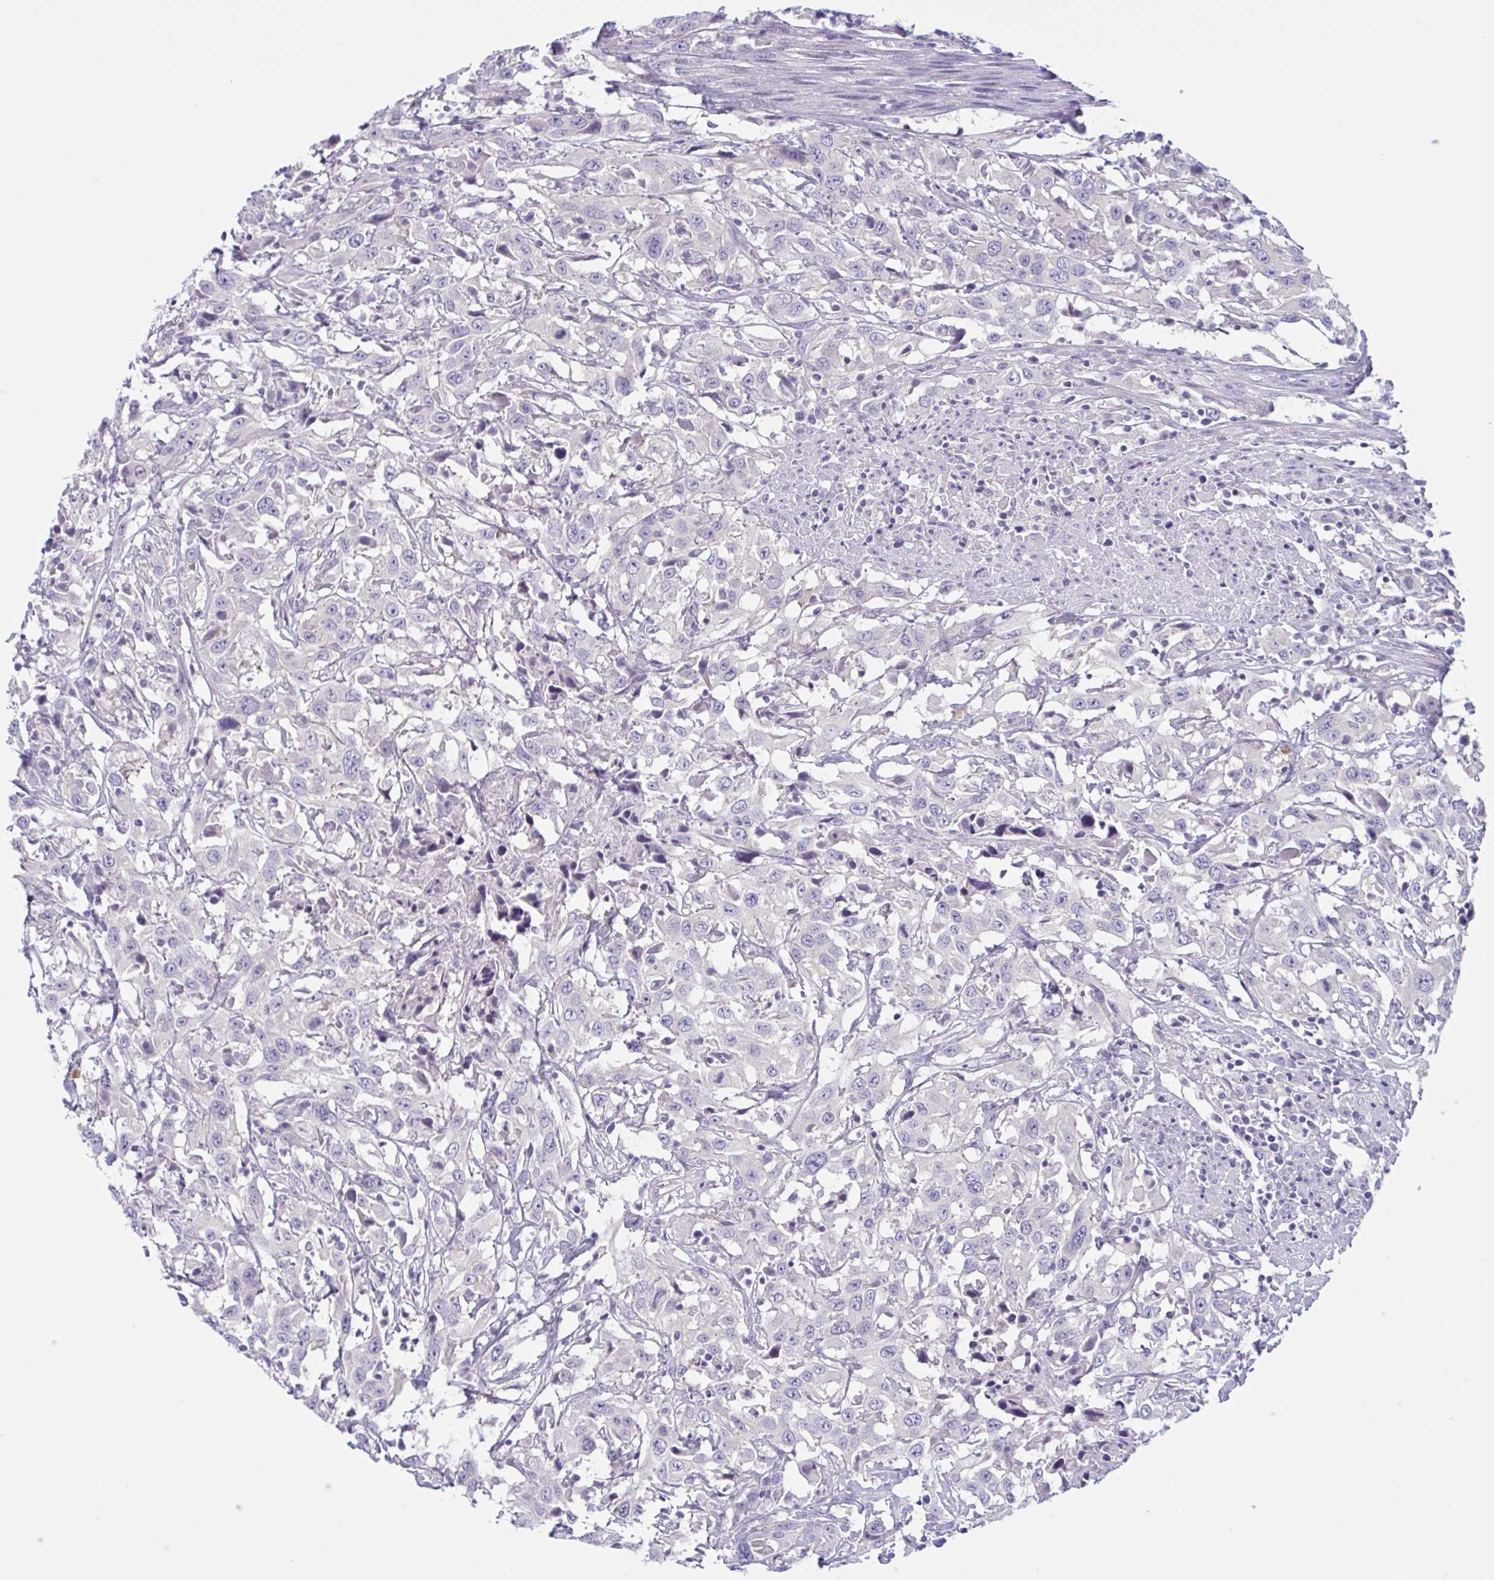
{"staining": {"intensity": "negative", "quantity": "none", "location": "none"}, "tissue": "urothelial cancer", "cell_type": "Tumor cells", "image_type": "cancer", "snomed": [{"axis": "morphology", "description": "Urothelial carcinoma, High grade"}, {"axis": "topography", "description": "Urinary bladder"}], "caption": "The immunohistochemistry (IHC) histopathology image has no significant staining in tumor cells of high-grade urothelial carcinoma tissue.", "gene": "NAA30", "patient": {"sex": "male", "age": 61}}